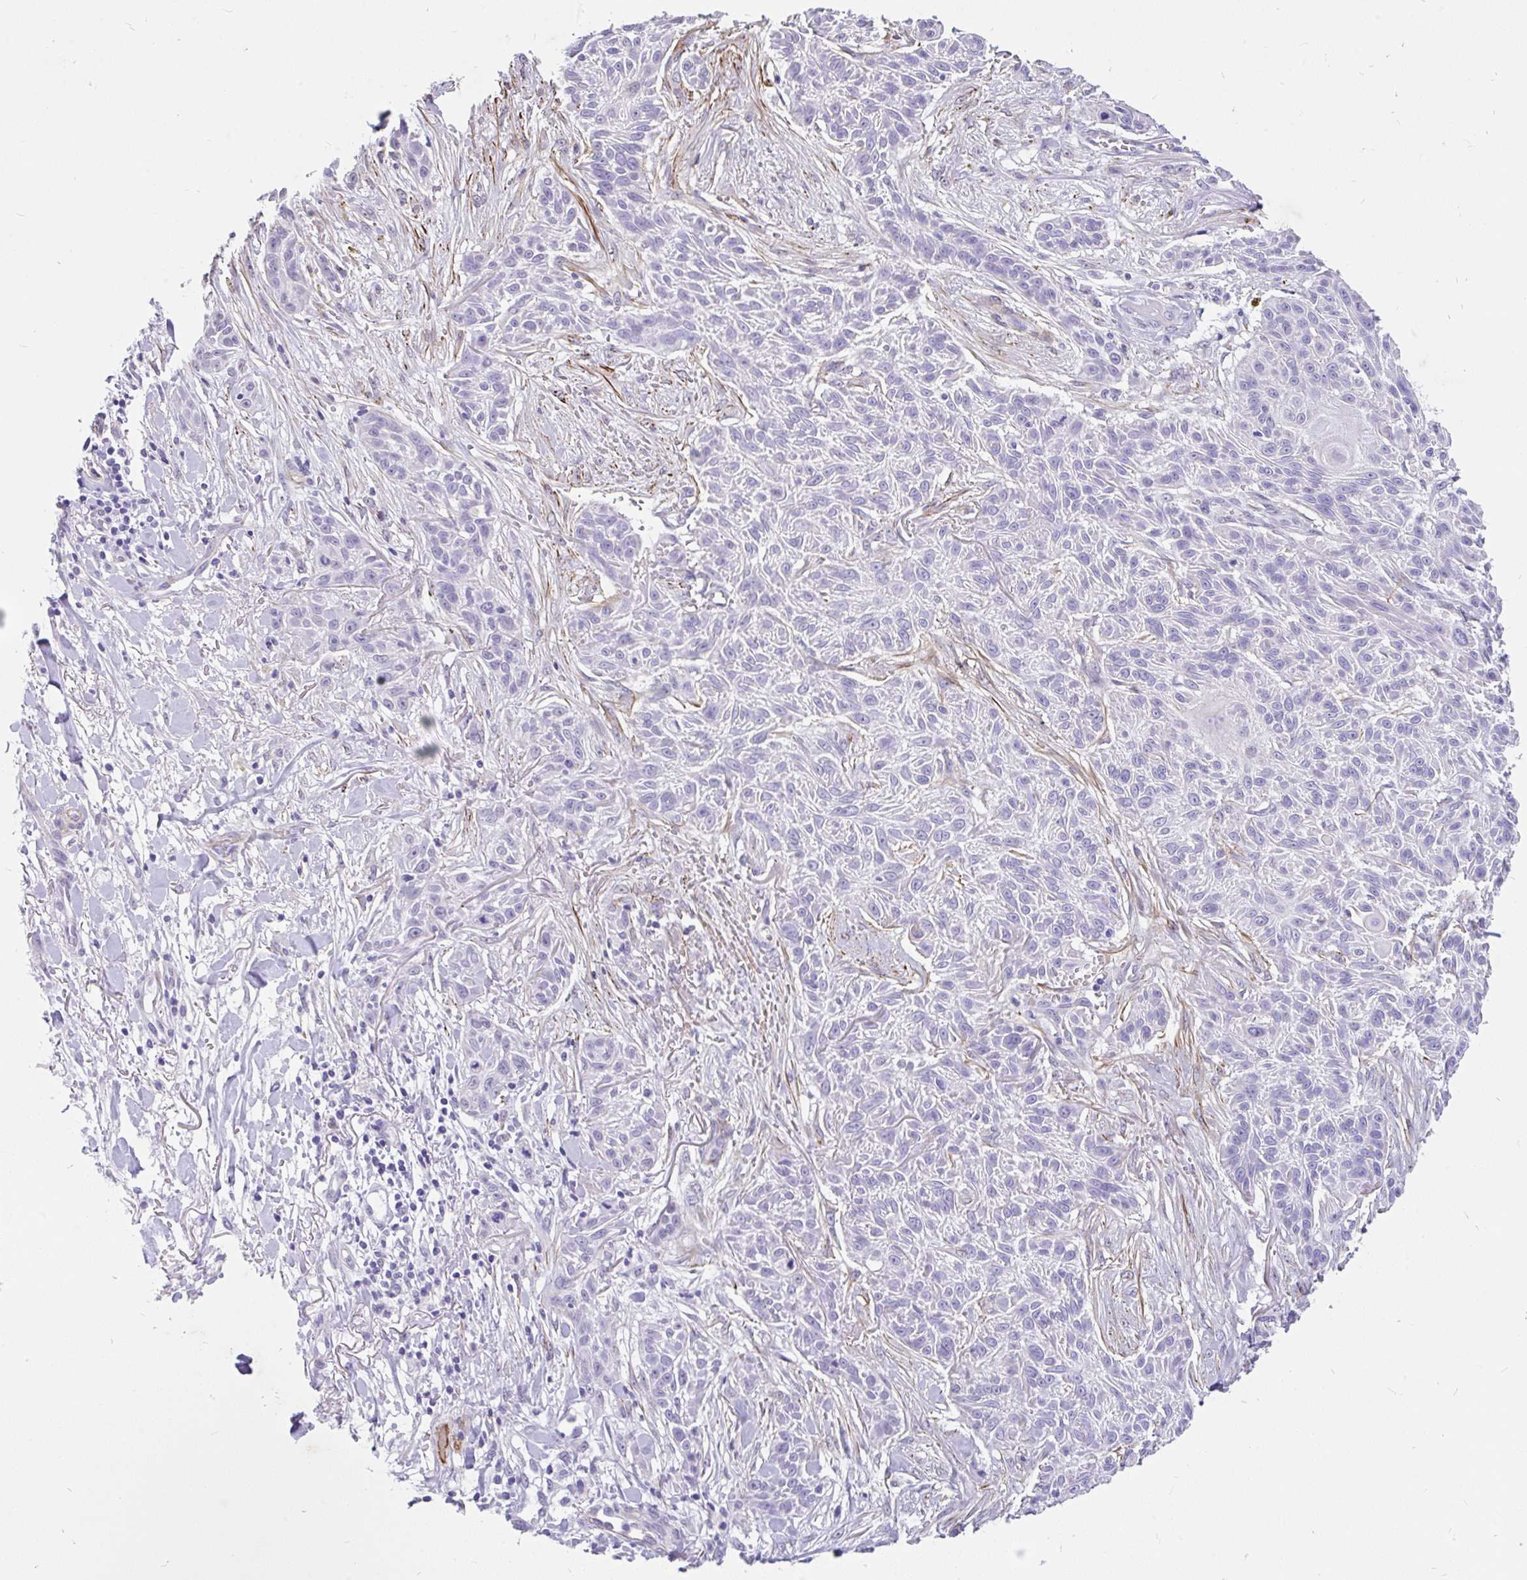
{"staining": {"intensity": "negative", "quantity": "none", "location": "none"}, "tissue": "skin cancer", "cell_type": "Tumor cells", "image_type": "cancer", "snomed": [{"axis": "morphology", "description": "Squamous cell carcinoma, NOS"}, {"axis": "topography", "description": "Skin"}], "caption": "High power microscopy micrograph of an immunohistochemistry (IHC) image of skin cancer, revealing no significant positivity in tumor cells. Brightfield microscopy of immunohistochemistry (IHC) stained with DAB (3,3'-diaminobenzidine) (brown) and hematoxylin (blue), captured at high magnification.", "gene": "EML5", "patient": {"sex": "male", "age": 86}}